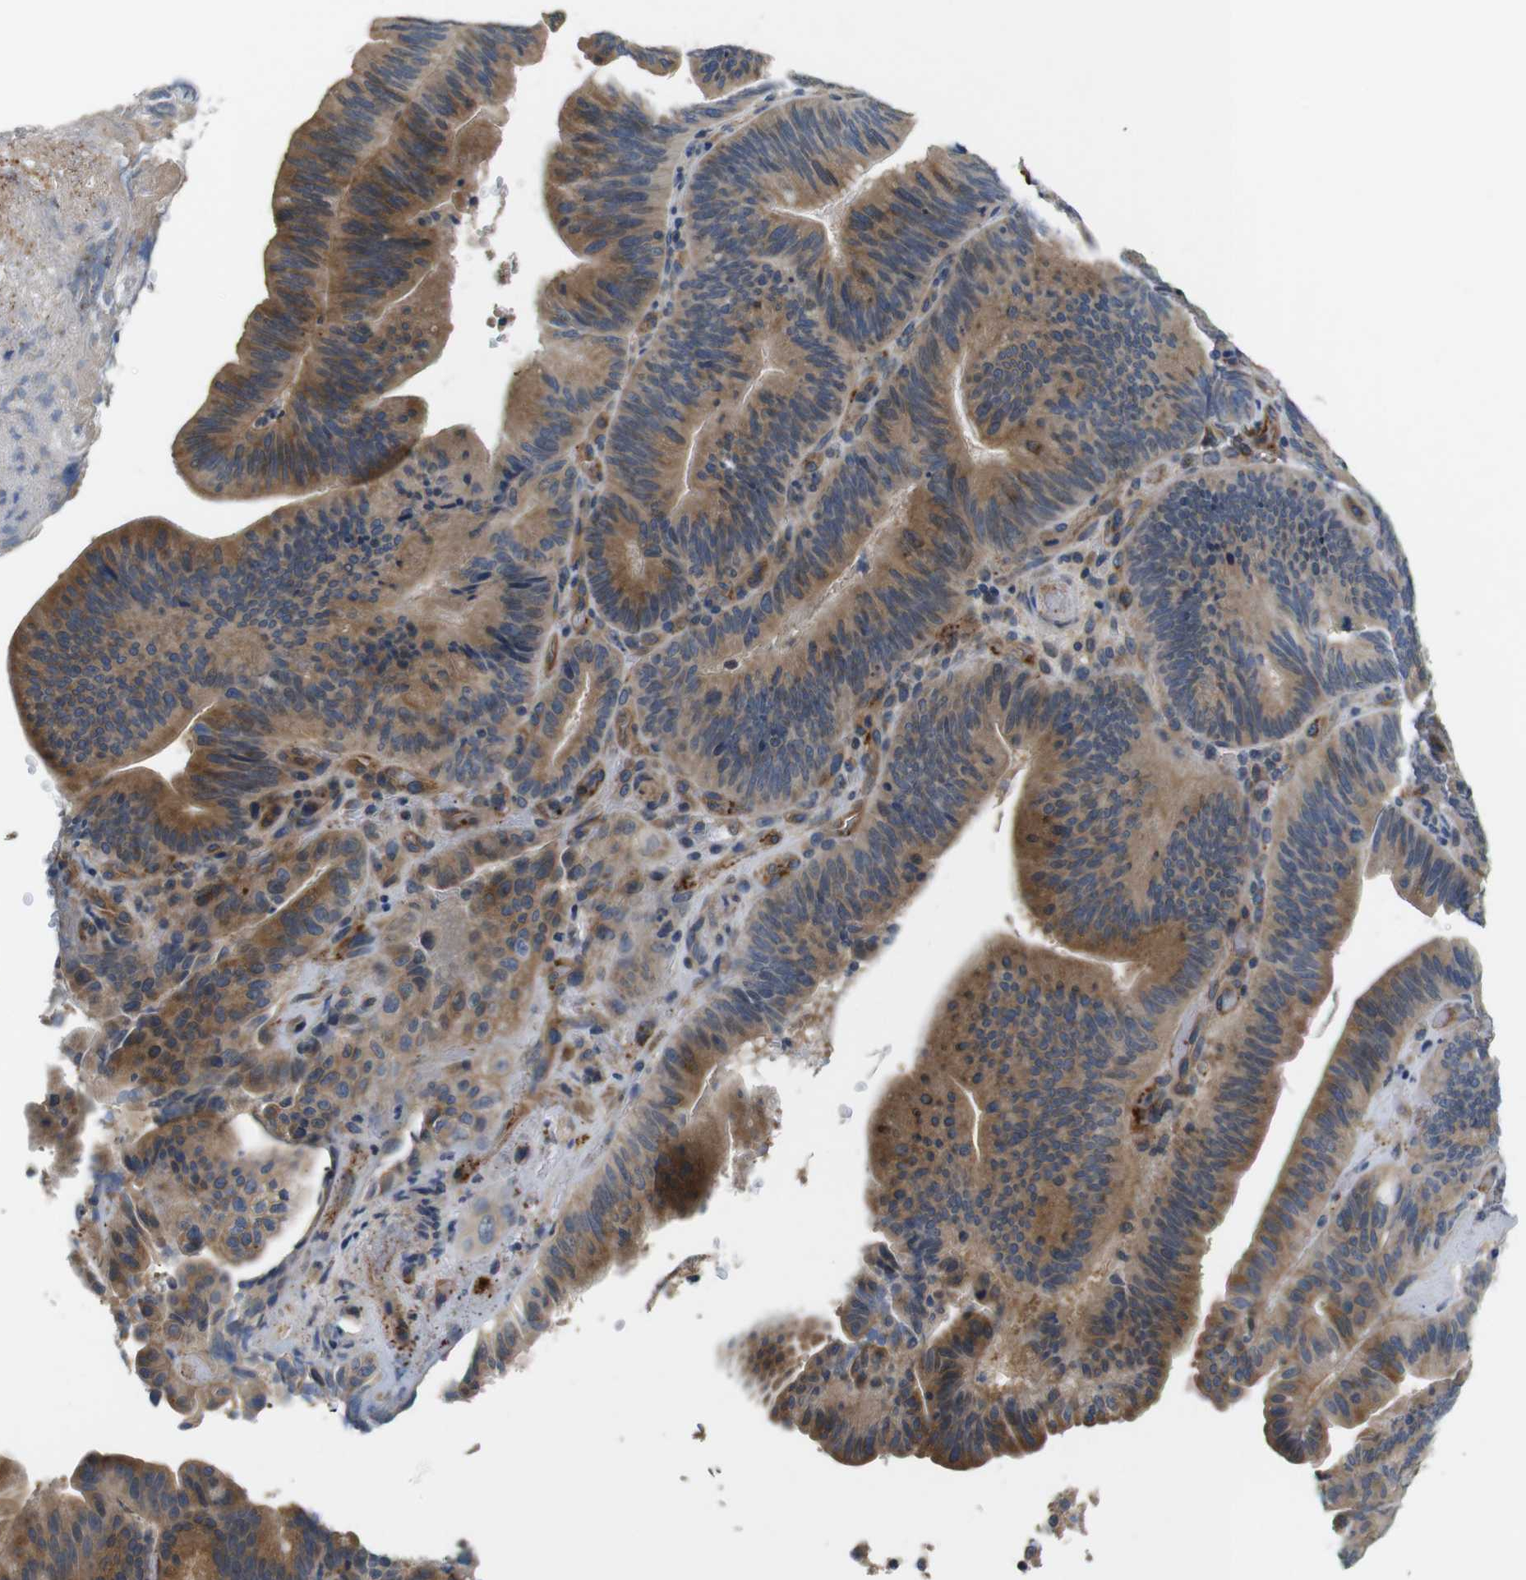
{"staining": {"intensity": "moderate", "quantity": ">75%", "location": "cytoplasmic/membranous"}, "tissue": "pancreatic cancer", "cell_type": "Tumor cells", "image_type": "cancer", "snomed": [{"axis": "morphology", "description": "Adenocarcinoma, NOS"}, {"axis": "topography", "description": "Pancreas"}], "caption": "Moderate cytoplasmic/membranous expression is seen in approximately >75% of tumor cells in pancreatic adenocarcinoma.", "gene": "BVES", "patient": {"sex": "male", "age": 82}}